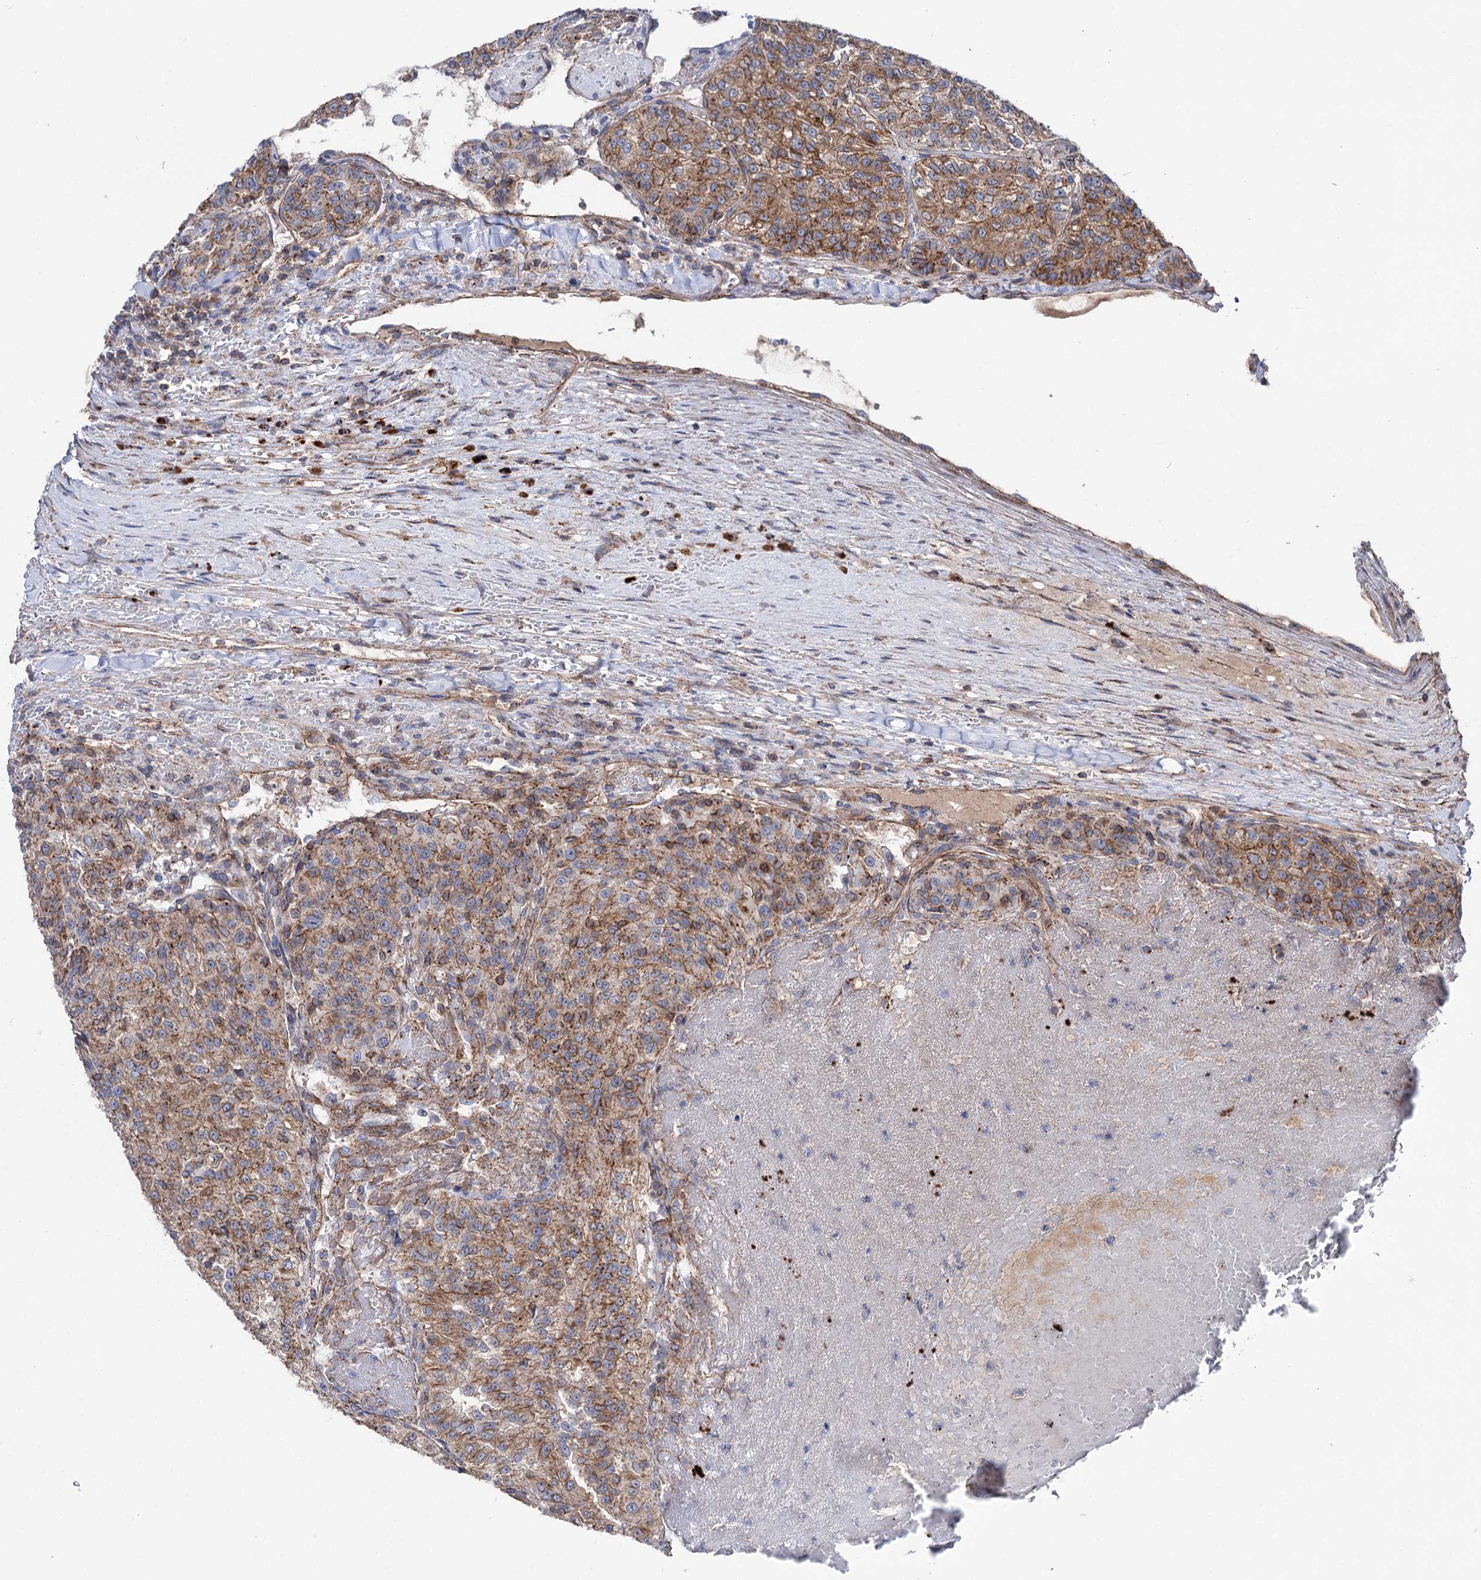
{"staining": {"intensity": "moderate", "quantity": ">75%", "location": "cytoplasmic/membranous"}, "tissue": "renal cancer", "cell_type": "Tumor cells", "image_type": "cancer", "snomed": [{"axis": "morphology", "description": "Adenocarcinoma, NOS"}, {"axis": "topography", "description": "Kidney"}], "caption": "Human renal adenocarcinoma stained with a protein marker displays moderate staining in tumor cells.", "gene": "DEF6", "patient": {"sex": "female", "age": 63}}